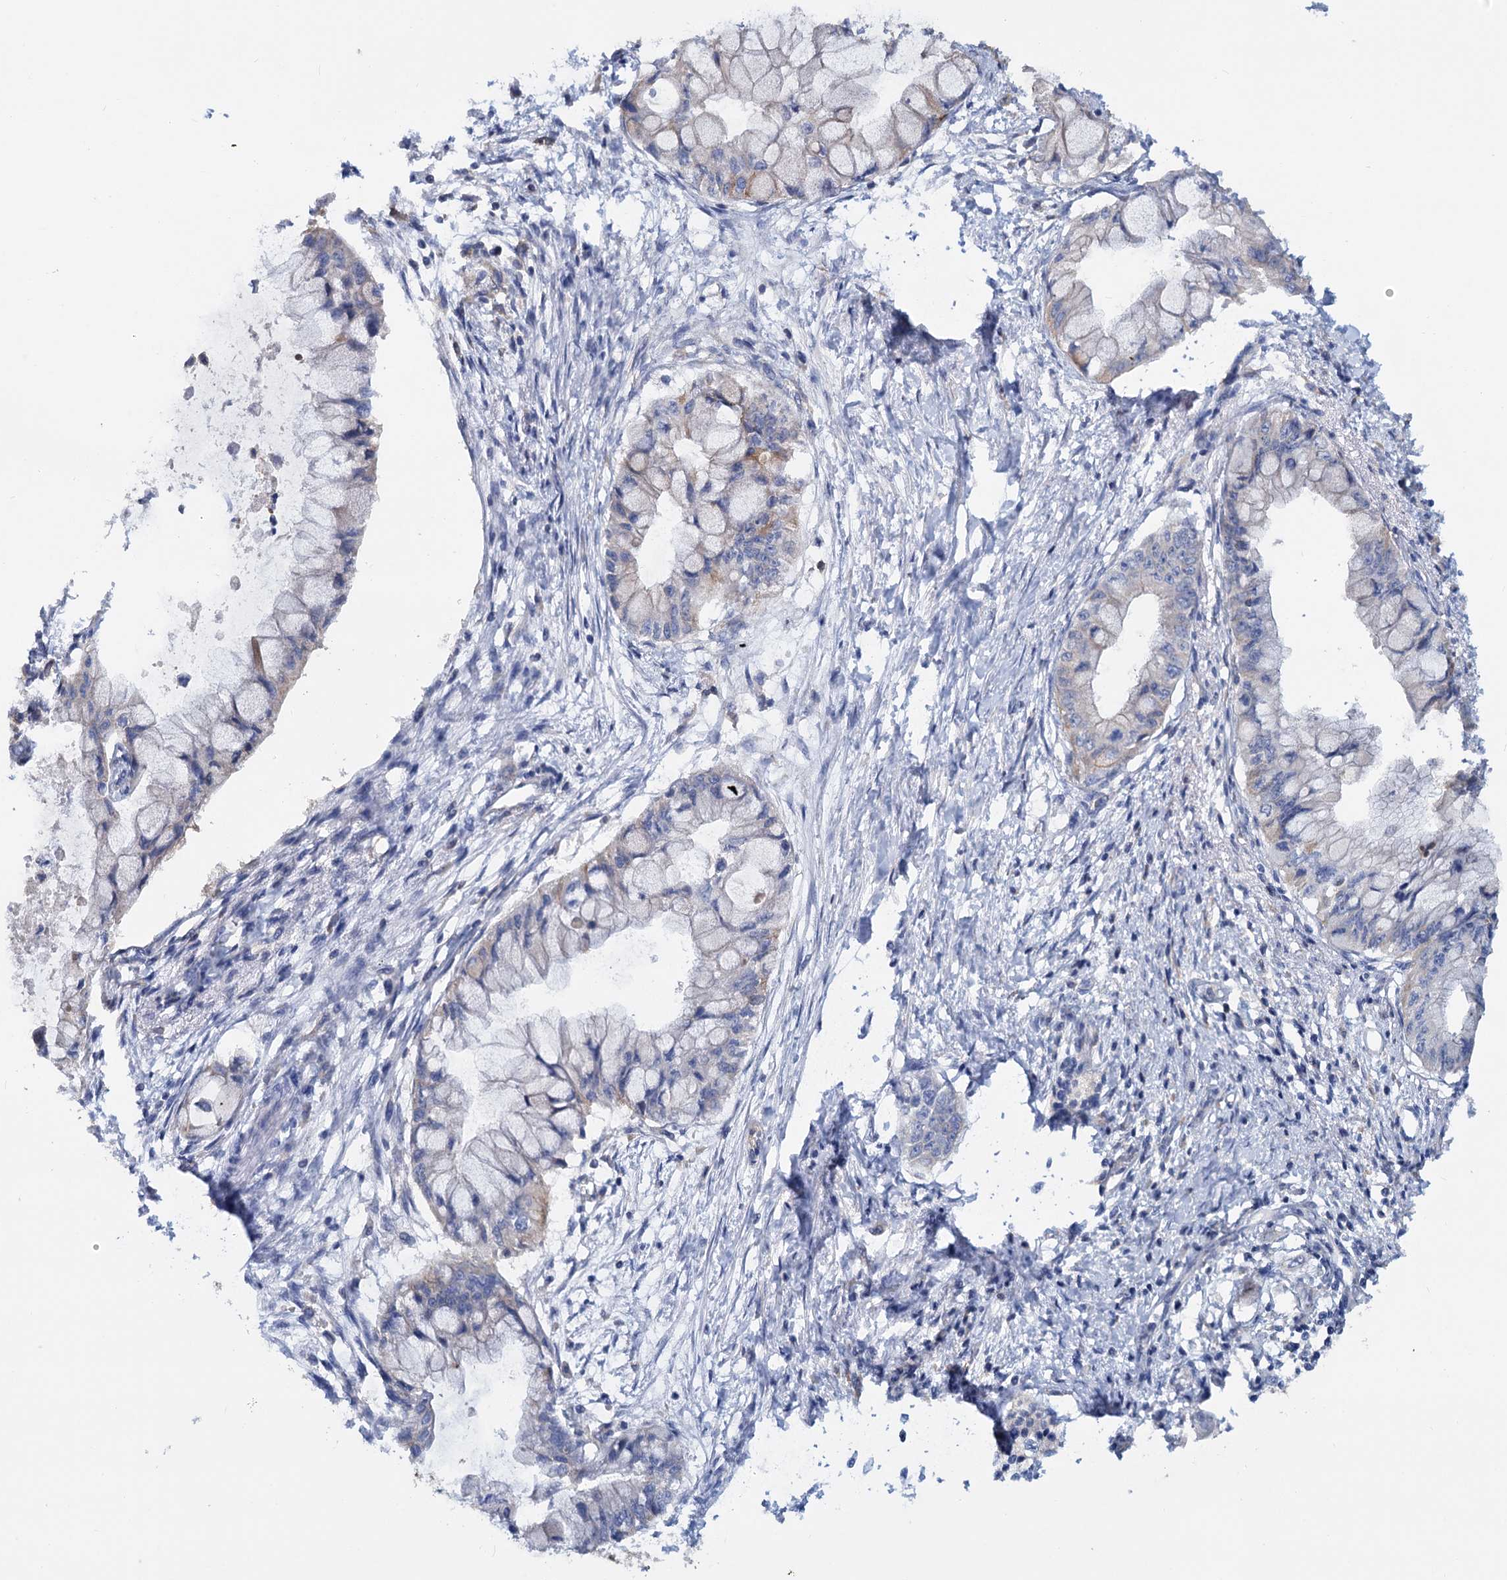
{"staining": {"intensity": "negative", "quantity": "none", "location": "none"}, "tissue": "pancreatic cancer", "cell_type": "Tumor cells", "image_type": "cancer", "snomed": [{"axis": "morphology", "description": "Adenocarcinoma, NOS"}, {"axis": "topography", "description": "Pancreas"}], "caption": "DAB immunohistochemical staining of human pancreatic cancer reveals no significant expression in tumor cells.", "gene": "LRCH4", "patient": {"sex": "male", "age": 48}}